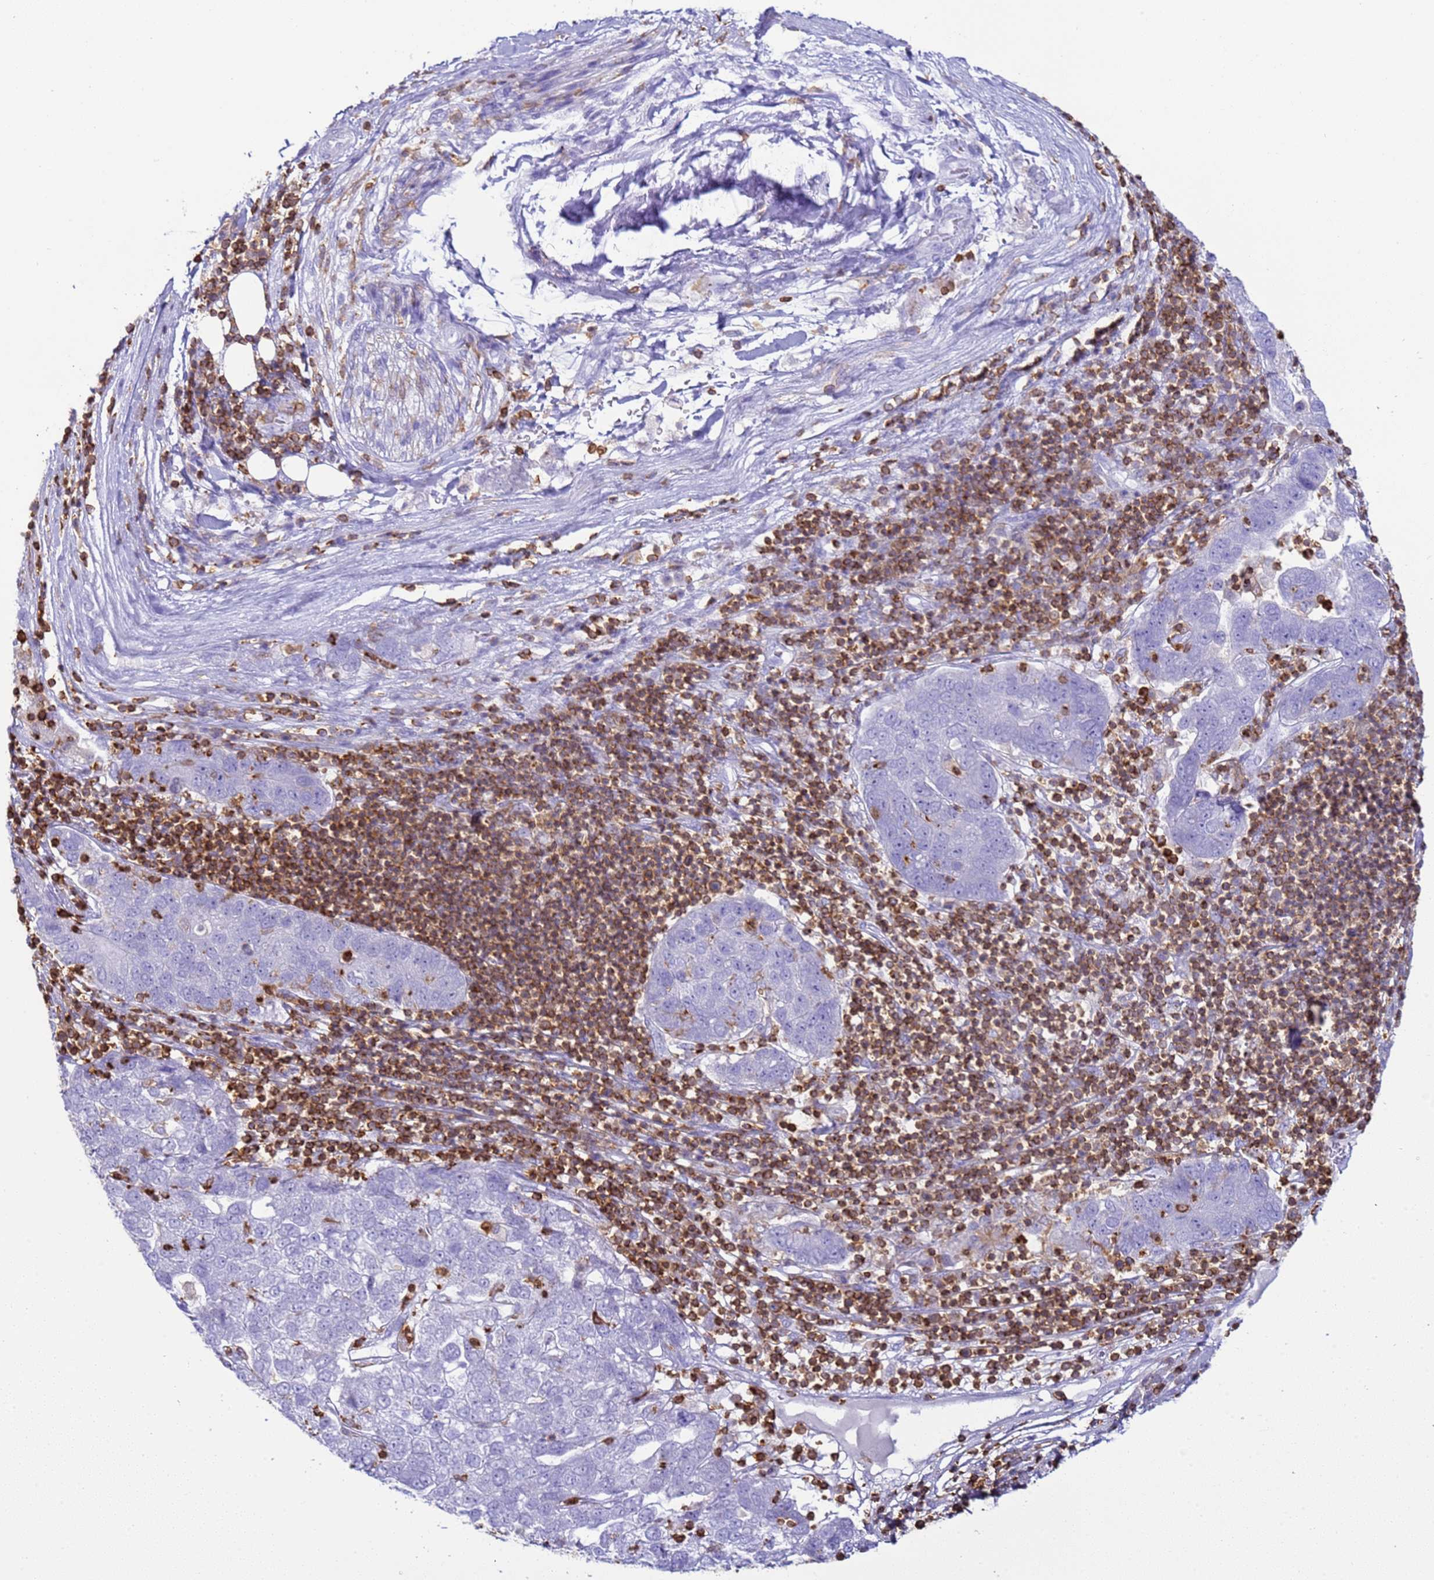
{"staining": {"intensity": "negative", "quantity": "none", "location": "none"}, "tissue": "pancreatic cancer", "cell_type": "Tumor cells", "image_type": "cancer", "snomed": [{"axis": "morphology", "description": "Adenocarcinoma, NOS"}, {"axis": "topography", "description": "Pancreas"}], "caption": "Tumor cells are negative for brown protein staining in adenocarcinoma (pancreatic).", "gene": "IRF5", "patient": {"sex": "female", "age": 61}}